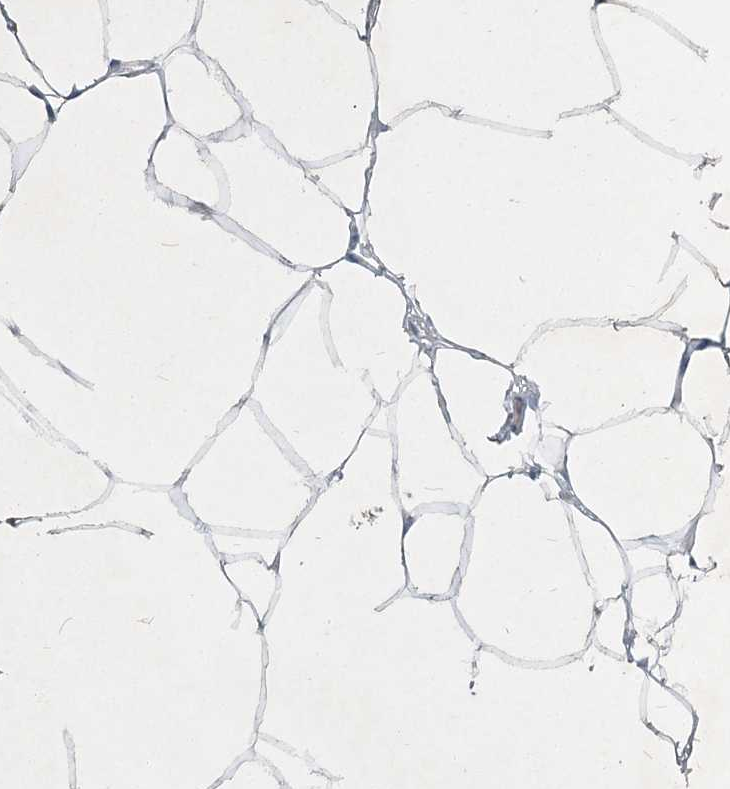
{"staining": {"intensity": "negative", "quantity": "none", "location": "none"}, "tissue": "adipose tissue", "cell_type": "Adipocytes", "image_type": "normal", "snomed": [{"axis": "morphology", "description": "Normal tissue, NOS"}, {"axis": "morphology", "description": "Fibrosis, NOS"}, {"axis": "topography", "description": "Breast"}, {"axis": "topography", "description": "Adipose tissue"}], "caption": "Immunohistochemistry (IHC) of benign adipose tissue displays no staining in adipocytes.", "gene": "RNF25", "patient": {"sex": "female", "age": 39}}